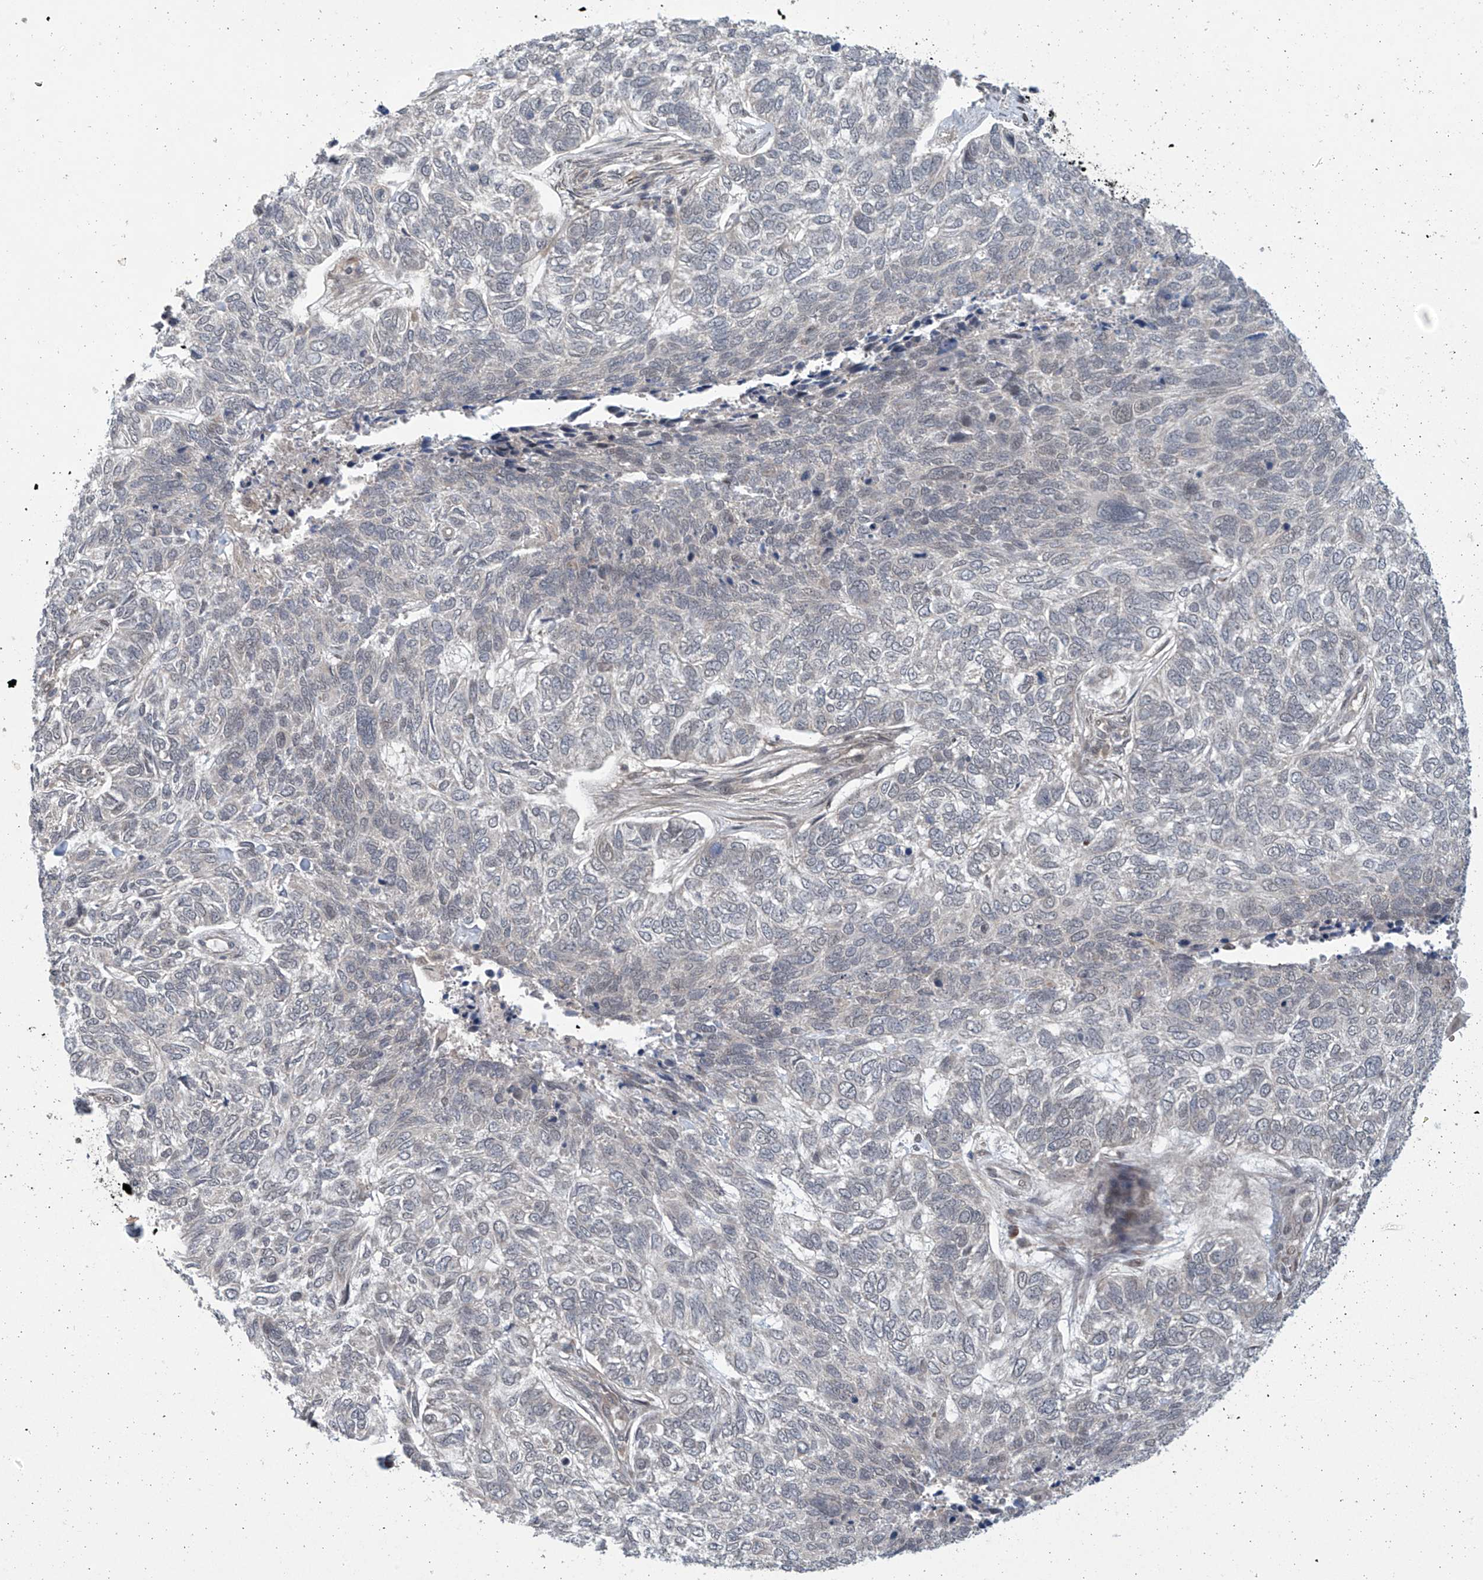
{"staining": {"intensity": "negative", "quantity": "none", "location": "none"}, "tissue": "skin cancer", "cell_type": "Tumor cells", "image_type": "cancer", "snomed": [{"axis": "morphology", "description": "Basal cell carcinoma"}, {"axis": "topography", "description": "Skin"}], "caption": "A micrograph of human basal cell carcinoma (skin) is negative for staining in tumor cells. (Immunohistochemistry (ihc), brightfield microscopy, high magnification).", "gene": "ABHD13", "patient": {"sex": "female", "age": 65}}